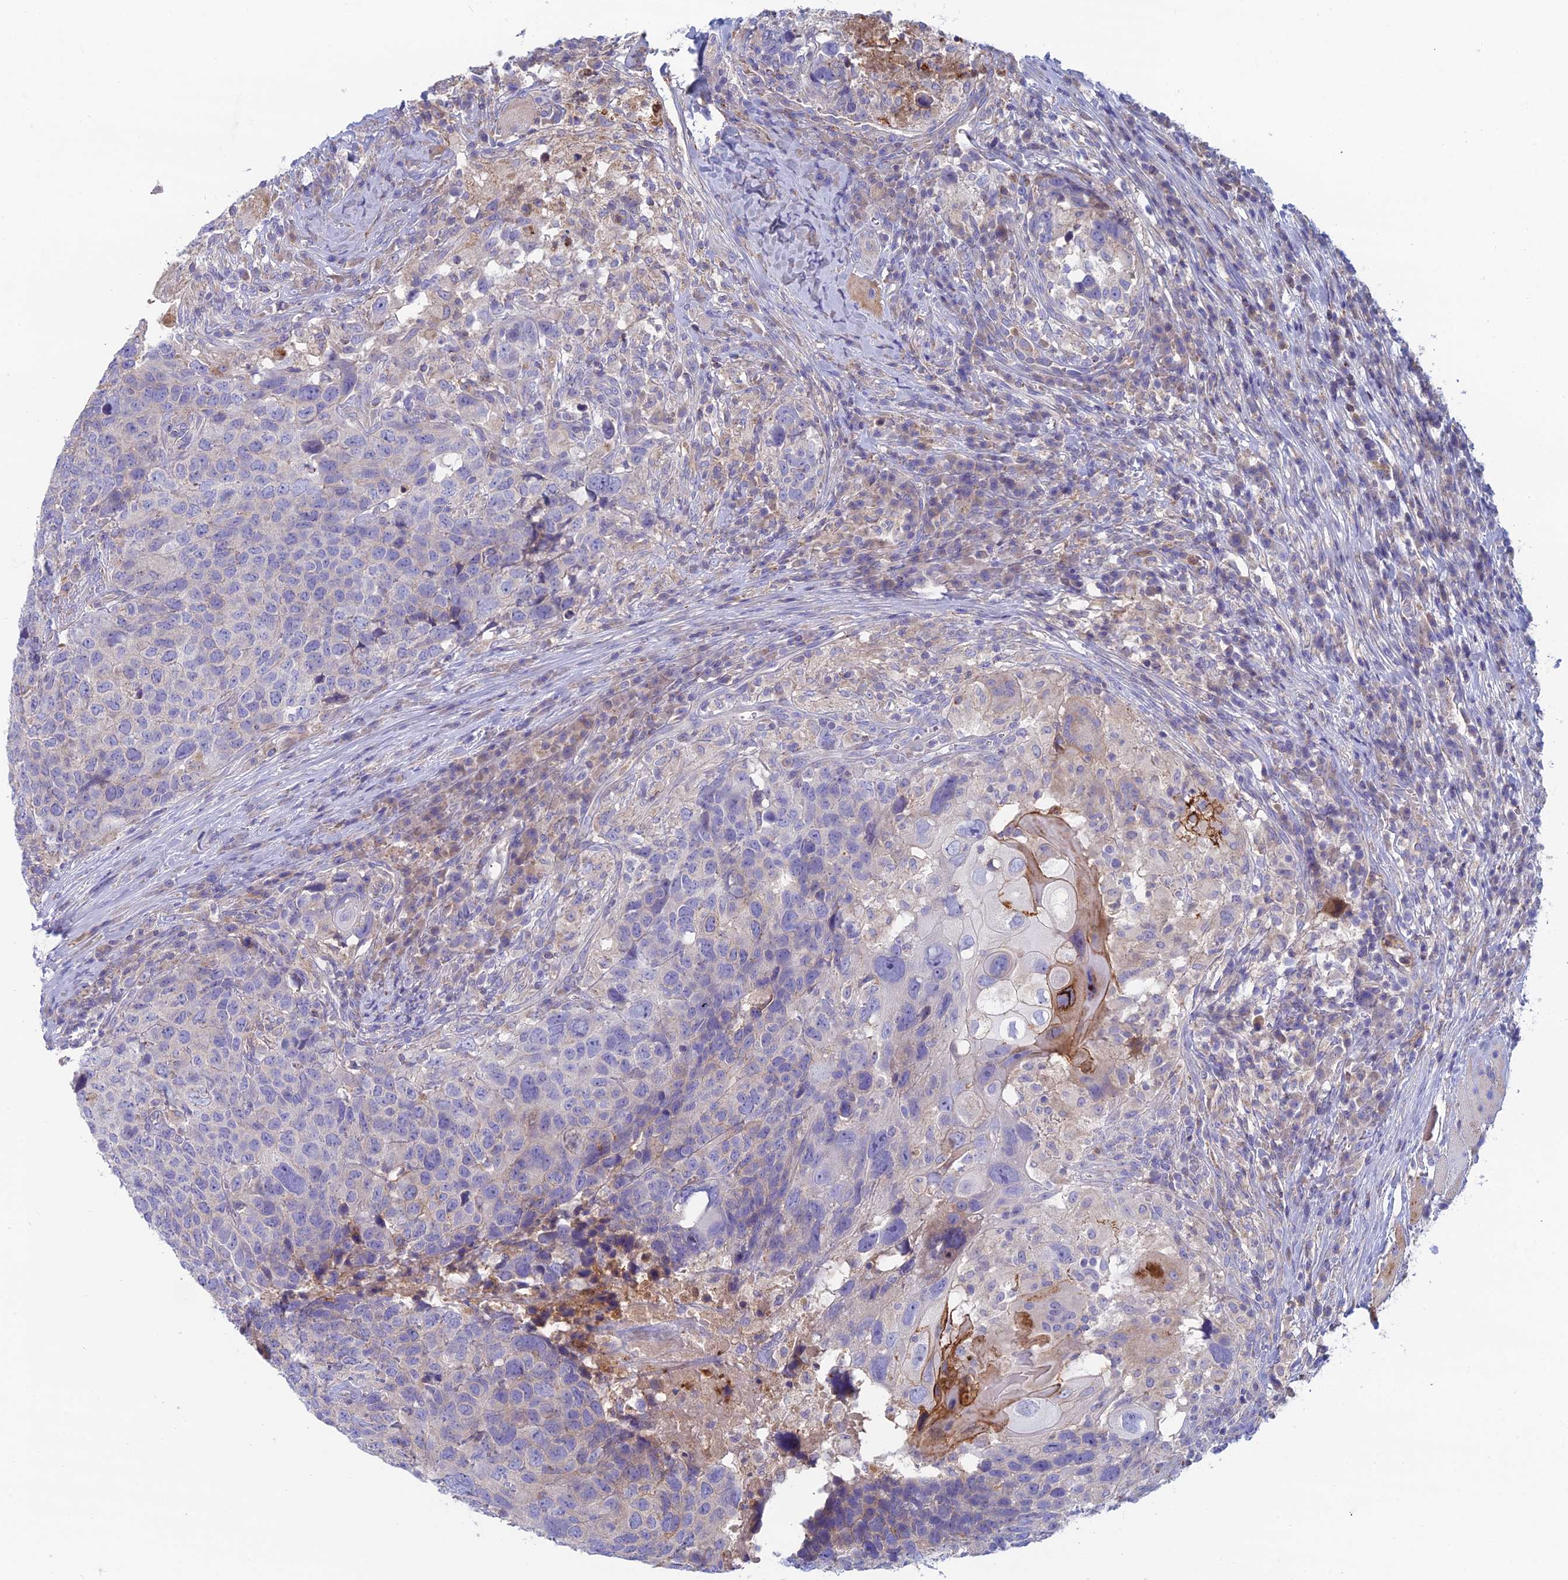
{"staining": {"intensity": "negative", "quantity": "none", "location": "none"}, "tissue": "head and neck cancer", "cell_type": "Tumor cells", "image_type": "cancer", "snomed": [{"axis": "morphology", "description": "Squamous cell carcinoma, NOS"}, {"axis": "topography", "description": "Head-Neck"}], "caption": "Tumor cells are negative for brown protein staining in head and neck cancer.", "gene": "IFTAP", "patient": {"sex": "male", "age": 66}}